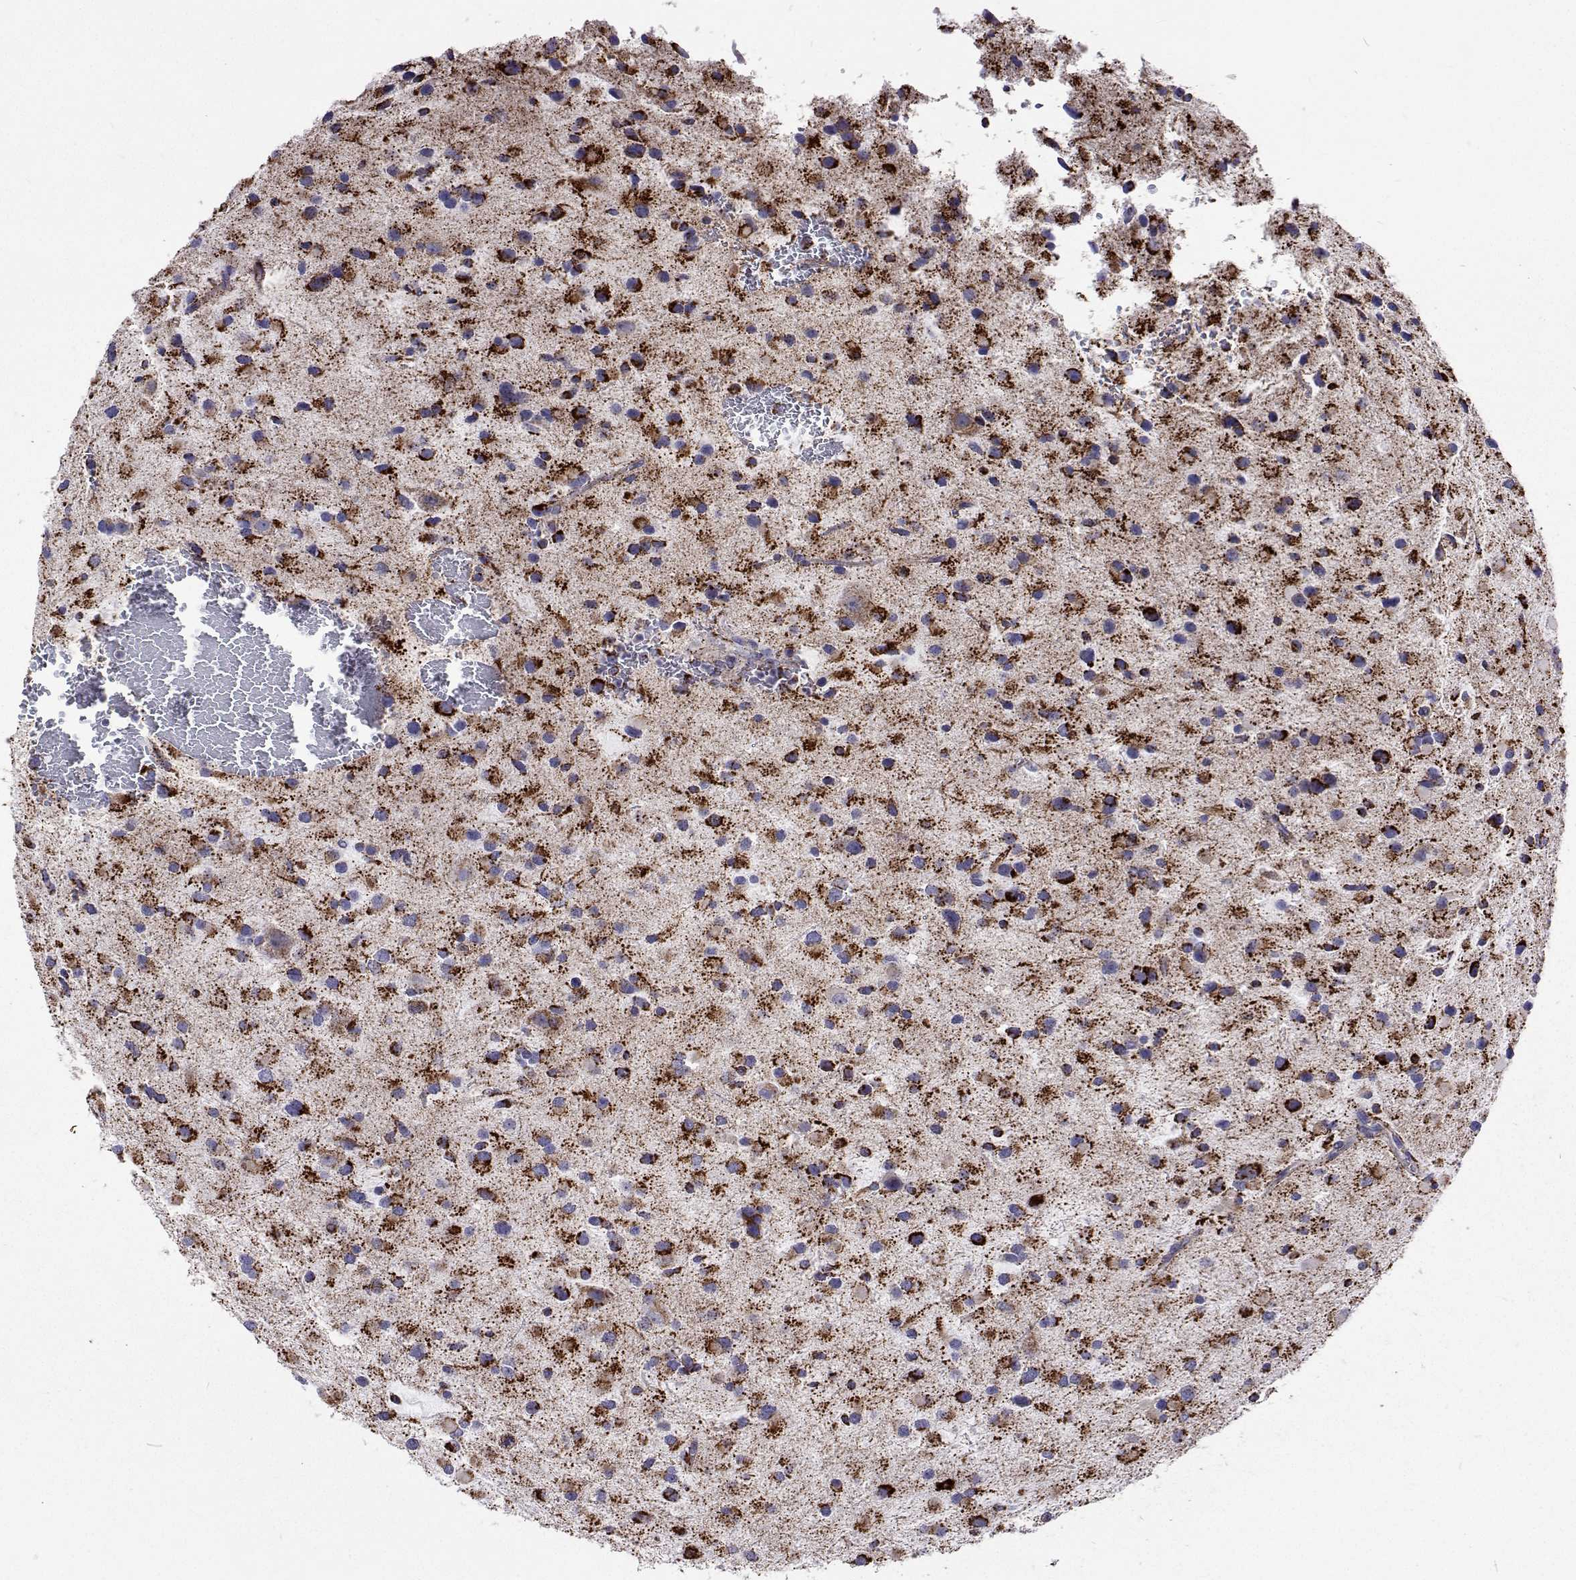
{"staining": {"intensity": "strong", "quantity": "25%-75%", "location": "cytoplasmic/membranous"}, "tissue": "glioma", "cell_type": "Tumor cells", "image_type": "cancer", "snomed": [{"axis": "morphology", "description": "Glioma, malignant, Low grade"}, {"axis": "topography", "description": "Brain"}], "caption": "Immunohistochemical staining of glioma reveals high levels of strong cytoplasmic/membranous protein positivity in approximately 25%-75% of tumor cells.", "gene": "MCCC2", "patient": {"sex": "female", "age": 32}}